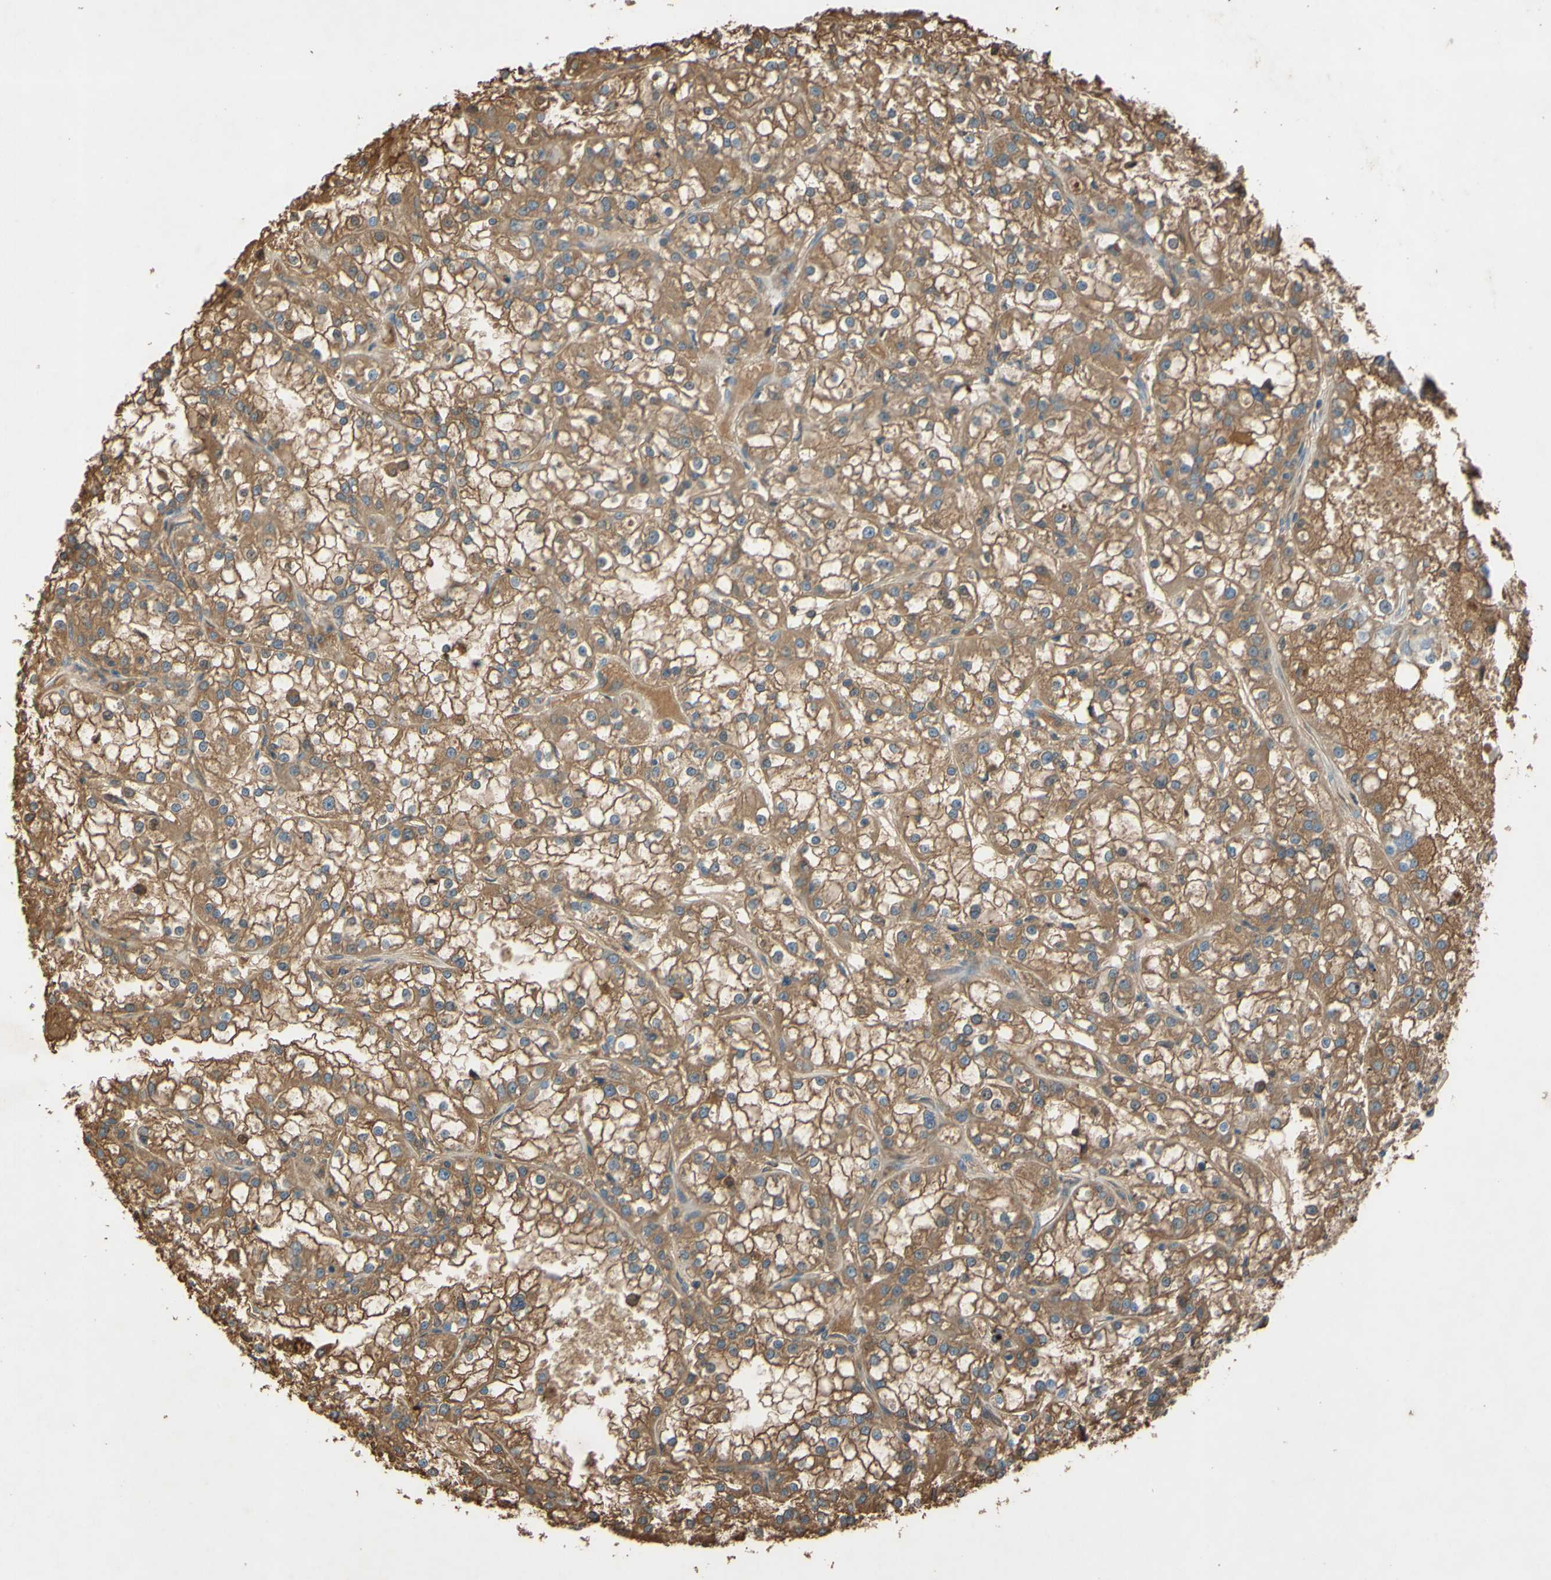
{"staining": {"intensity": "moderate", "quantity": ">75%", "location": "cytoplasmic/membranous"}, "tissue": "renal cancer", "cell_type": "Tumor cells", "image_type": "cancer", "snomed": [{"axis": "morphology", "description": "Adenocarcinoma, NOS"}, {"axis": "topography", "description": "Kidney"}], "caption": "Immunohistochemistry histopathology image of neoplastic tissue: human renal cancer stained using immunohistochemistry (IHC) displays medium levels of moderate protein expression localized specifically in the cytoplasmic/membranous of tumor cells, appearing as a cytoplasmic/membranous brown color.", "gene": "TIMP2", "patient": {"sex": "female", "age": 52}}